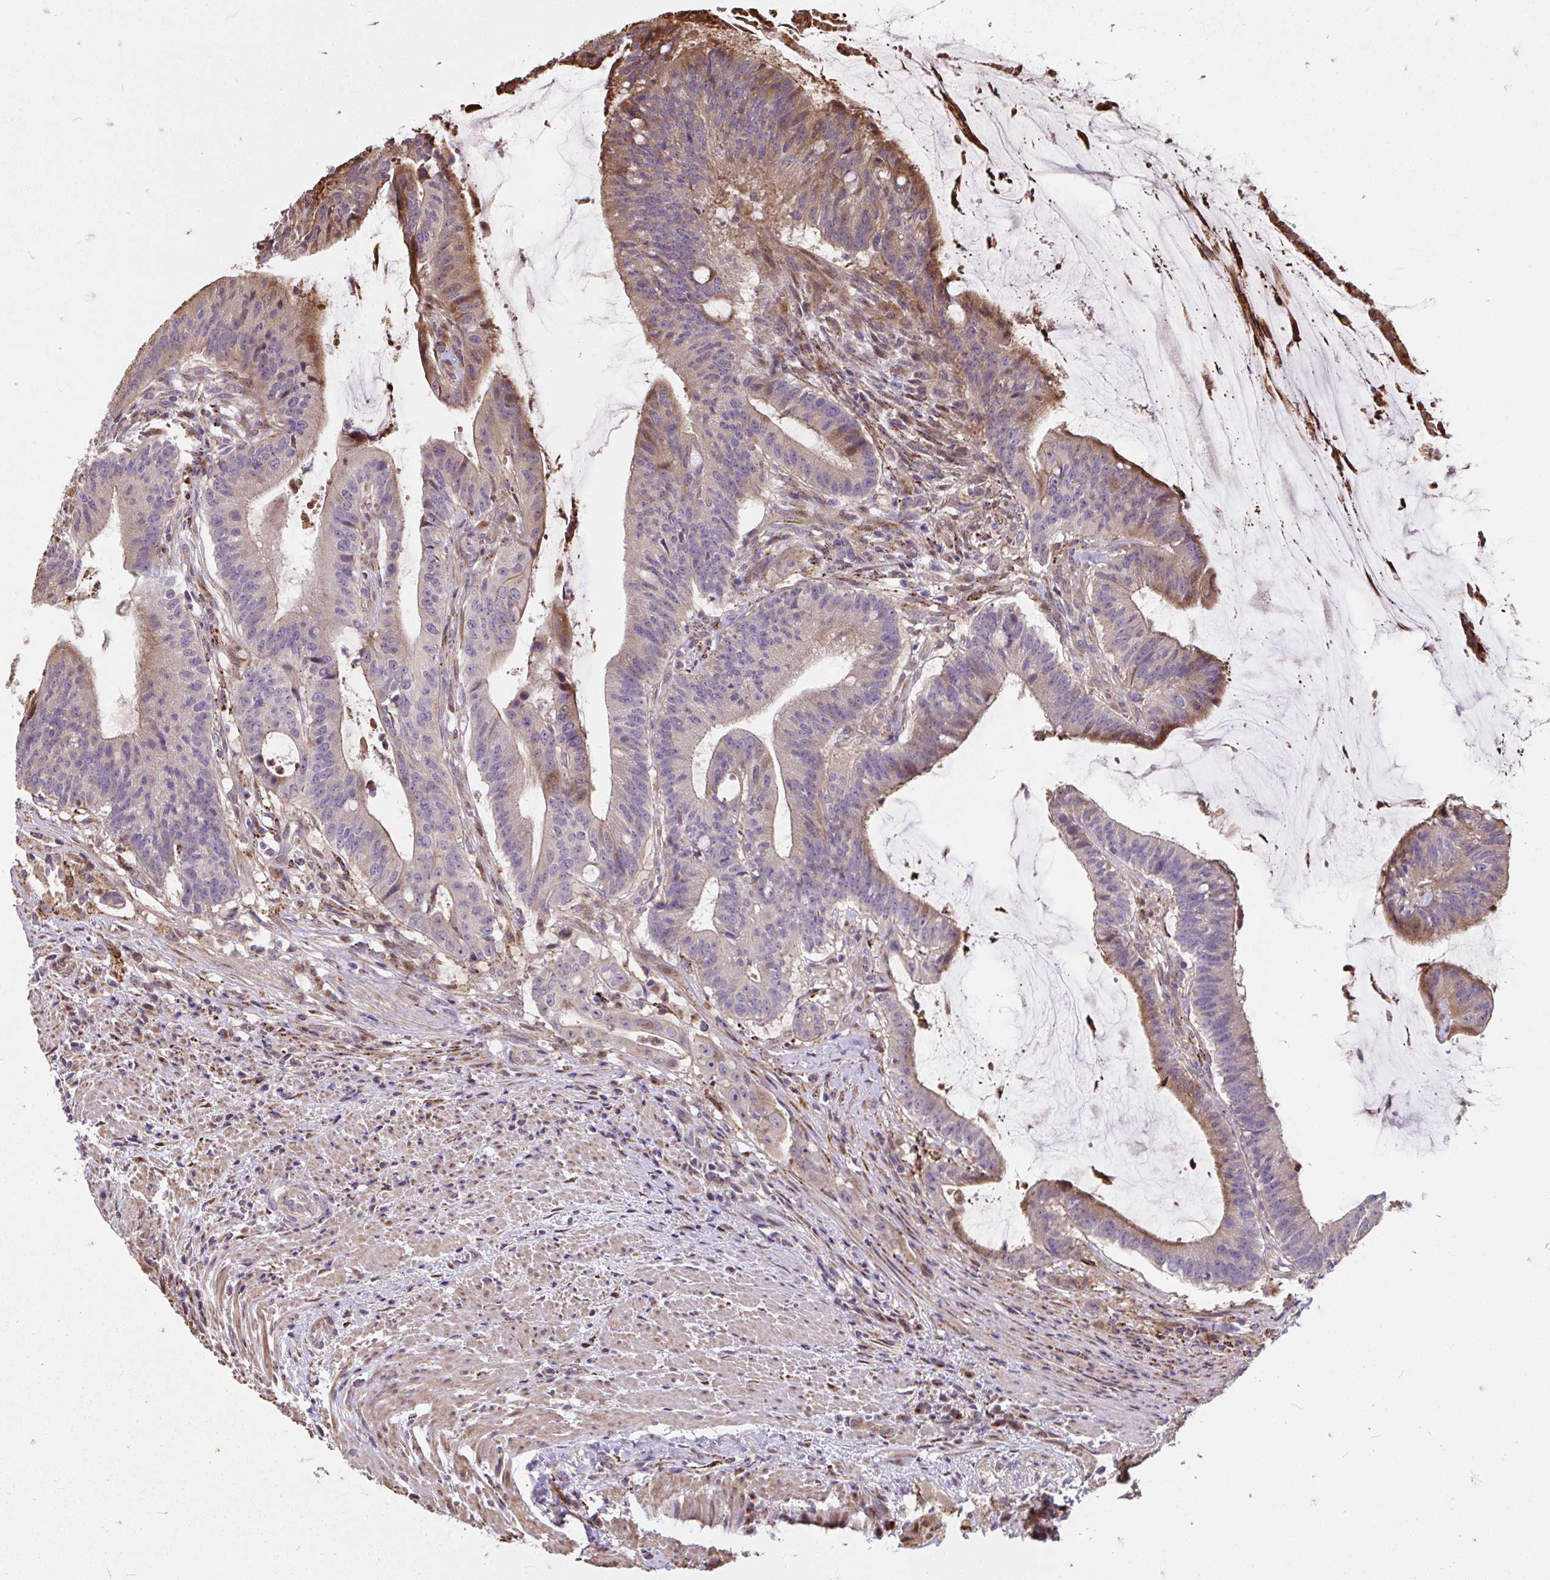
{"staining": {"intensity": "weak", "quantity": "25%-75%", "location": "cytoplasmic/membranous"}, "tissue": "colorectal cancer", "cell_type": "Tumor cells", "image_type": "cancer", "snomed": [{"axis": "morphology", "description": "Adenocarcinoma, NOS"}, {"axis": "topography", "description": "Colon"}], "caption": "Human colorectal adenocarcinoma stained with a brown dye demonstrates weak cytoplasmic/membranous positive staining in about 25%-75% of tumor cells.", "gene": "PUS7L", "patient": {"sex": "female", "age": 43}}